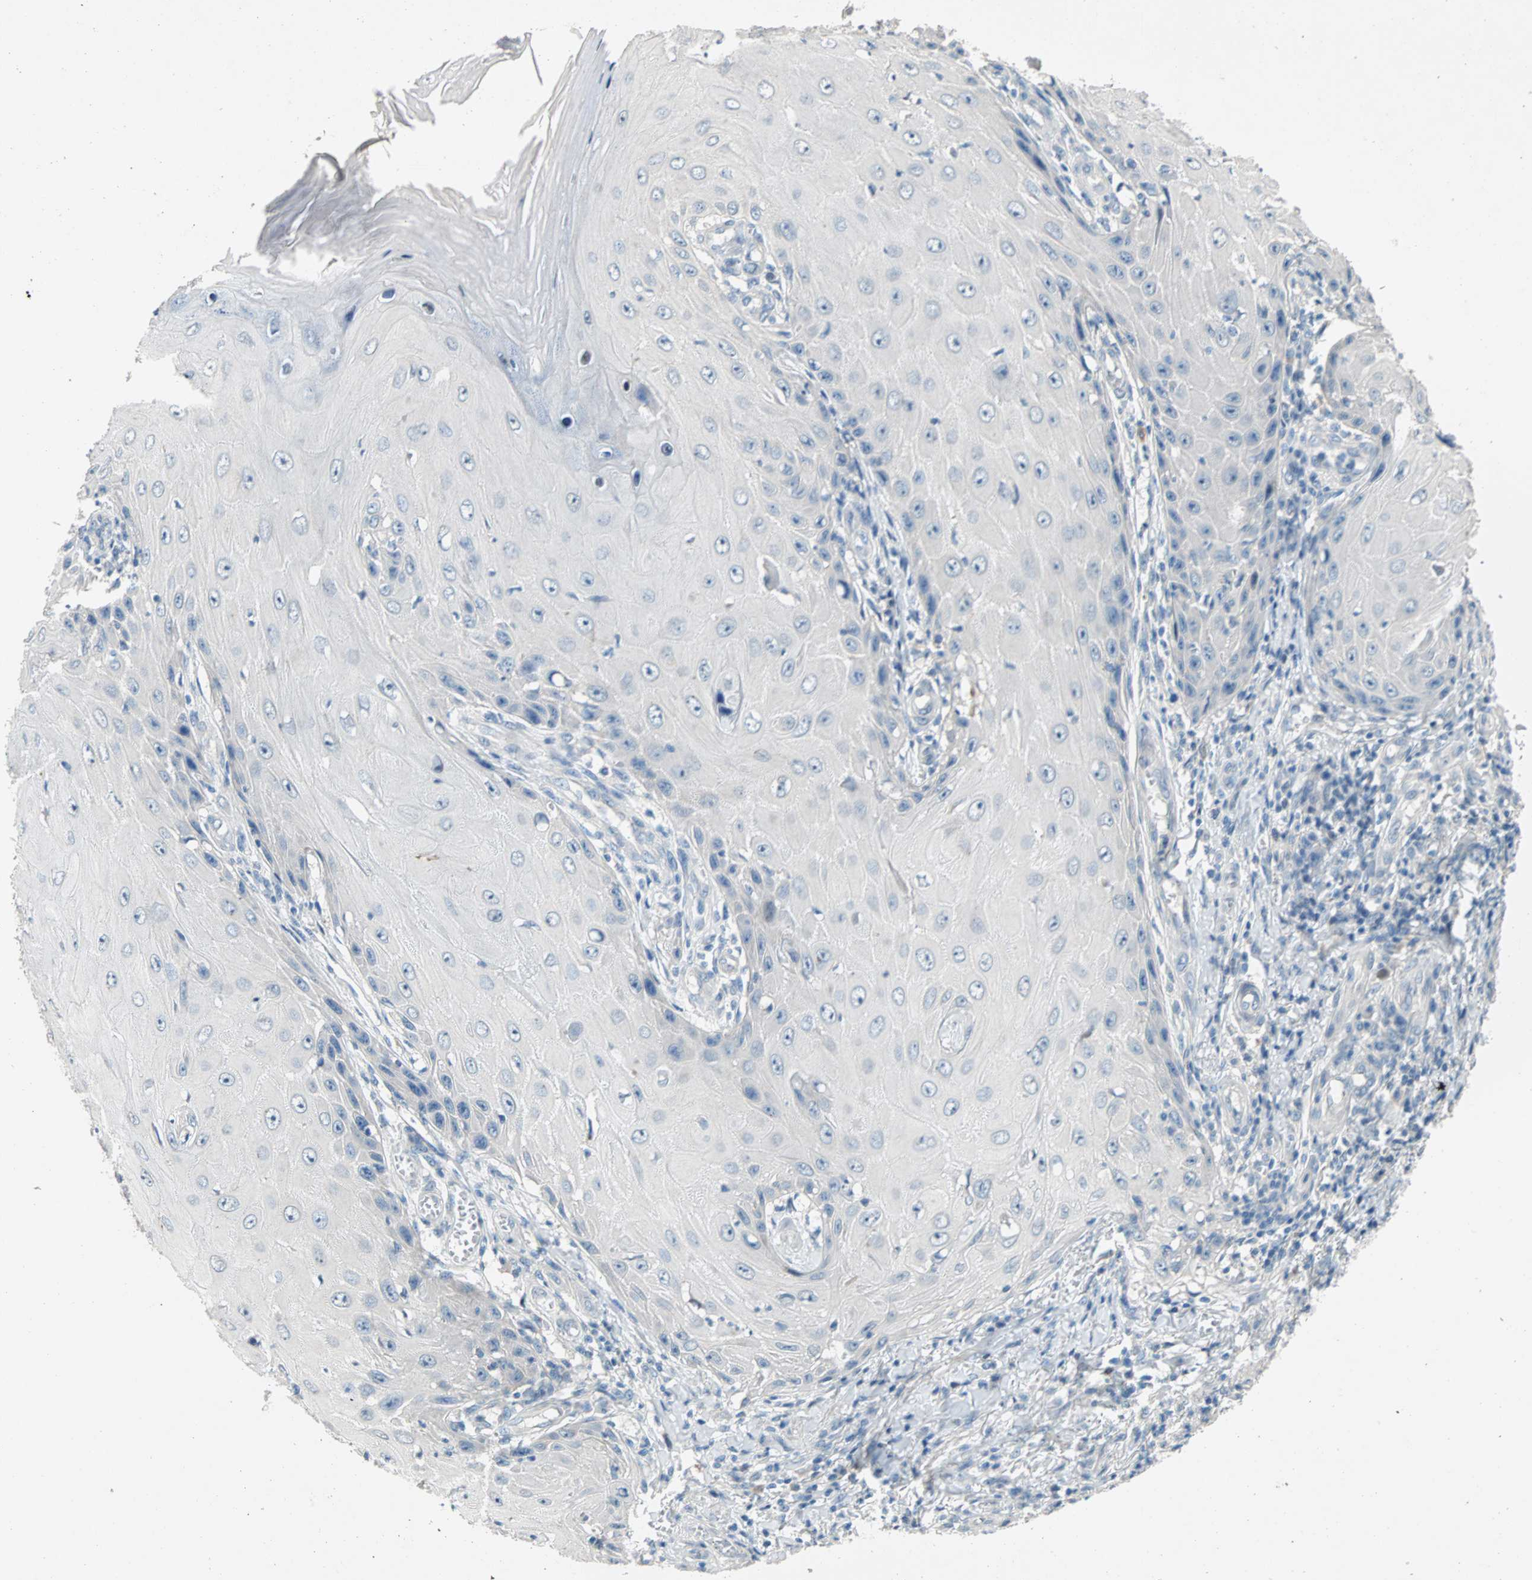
{"staining": {"intensity": "negative", "quantity": "none", "location": "none"}, "tissue": "skin cancer", "cell_type": "Tumor cells", "image_type": "cancer", "snomed": [{"axis": "morphology", "description": "Squamous cell carcinoma, NOS"}, {"axis": "topography", "description": "Skin"}], "caption": "Skin cancer (squamous cell carcinoma) was stained to show a protein in brown. There is no significant staining in tumor cells.", "gene": "TMEM163", "patient": {"sex": "female", "age": 73}}